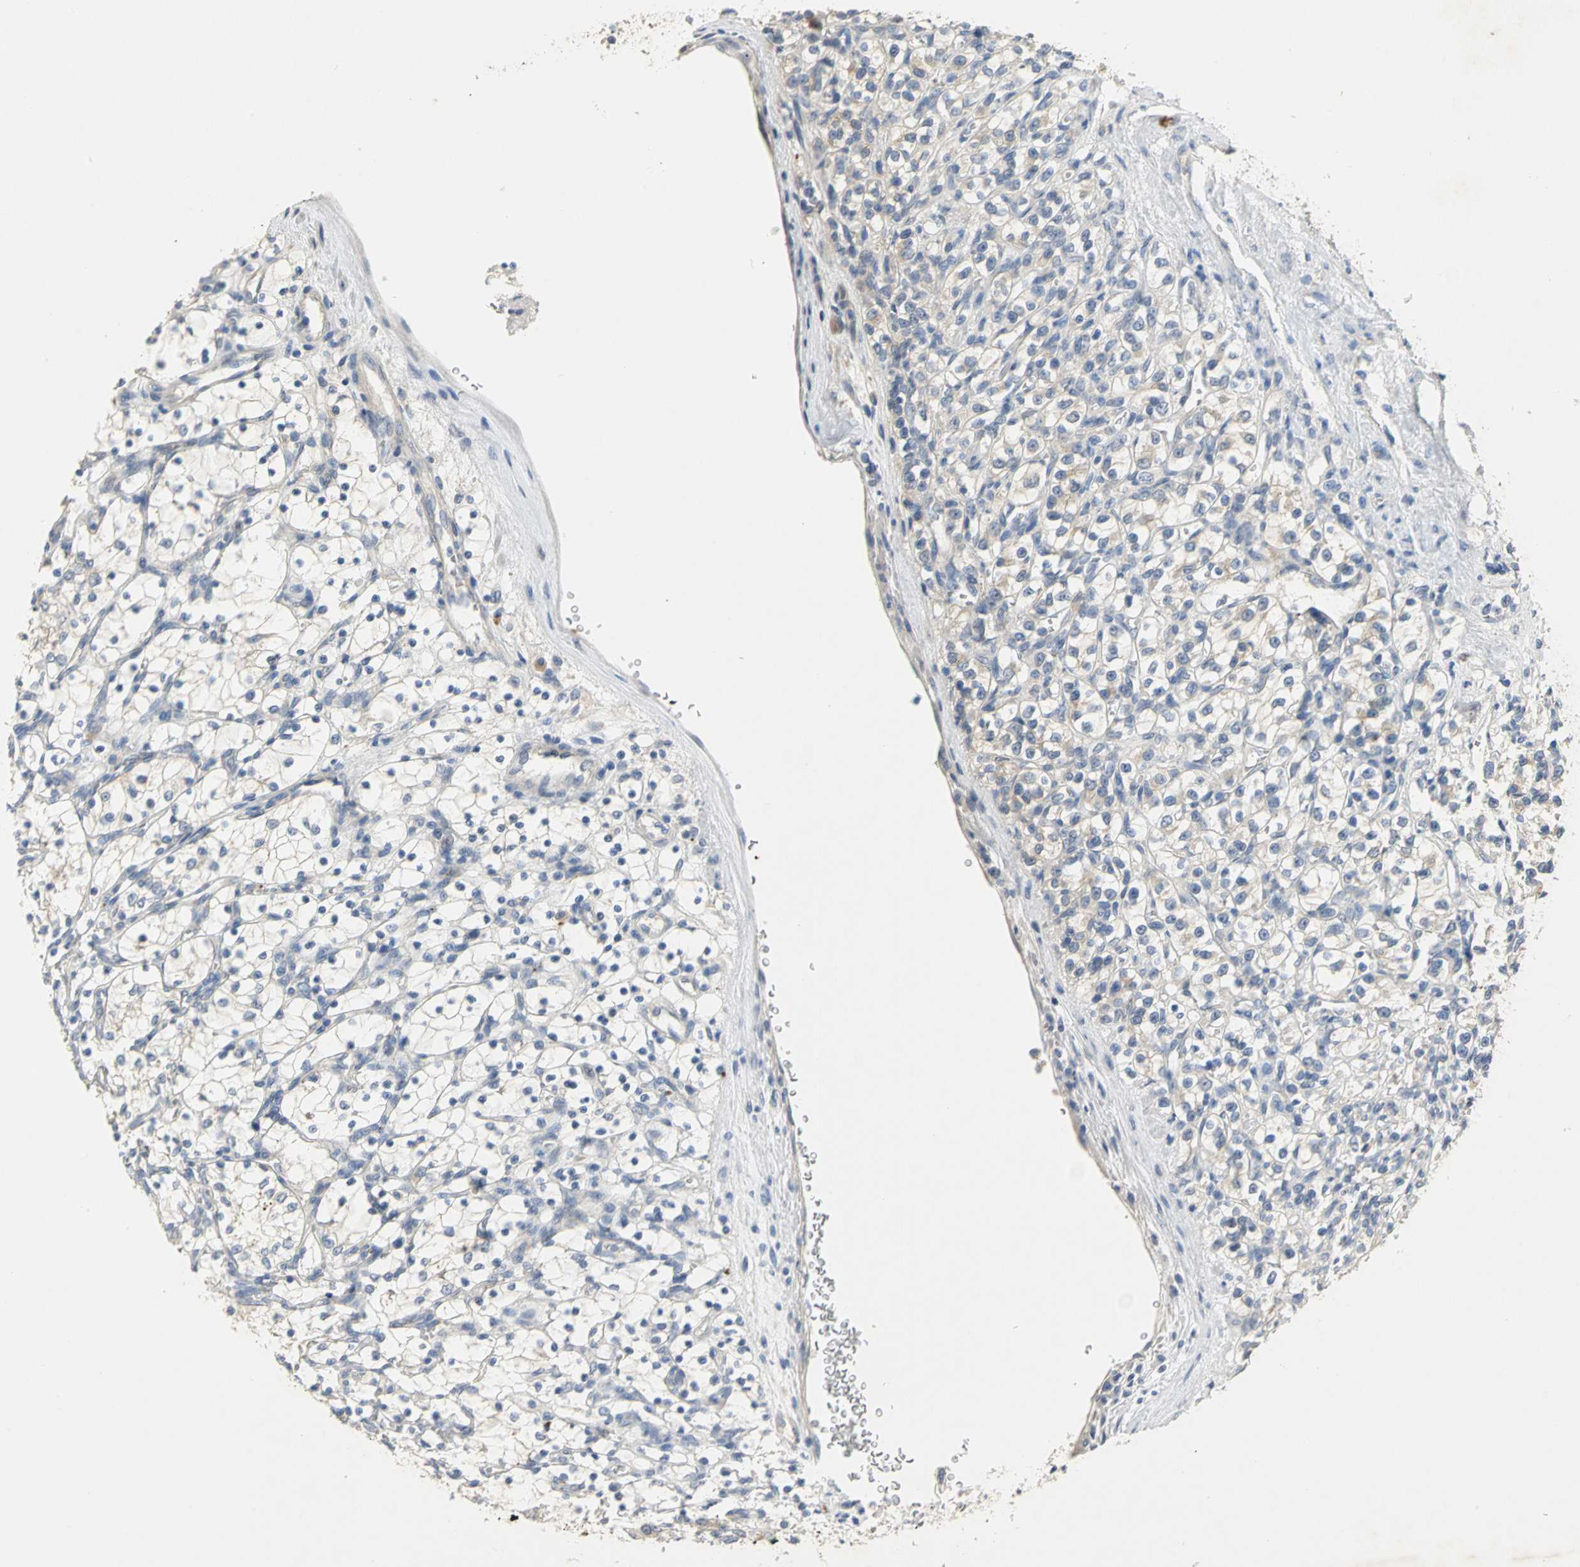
{"staining": {"intensity": "negative", "quantity": "none", "location": "none"}, "tissue": "renal cancer", "cell_type": "Tumor cells", "image_type": "cancer", "snomed": [{"axis": "morphology", "description": "Adenocarcinoma, NOS"}, {"axis": "topography", "description": "Kidney"}], "caption": "The immunohistochemistry (IHC) photomicrograph has no significant staining in tumor cells of renal cancer tissue.", "gene": "IL17RB", "patient": {"sex": "female", "age": 69}}